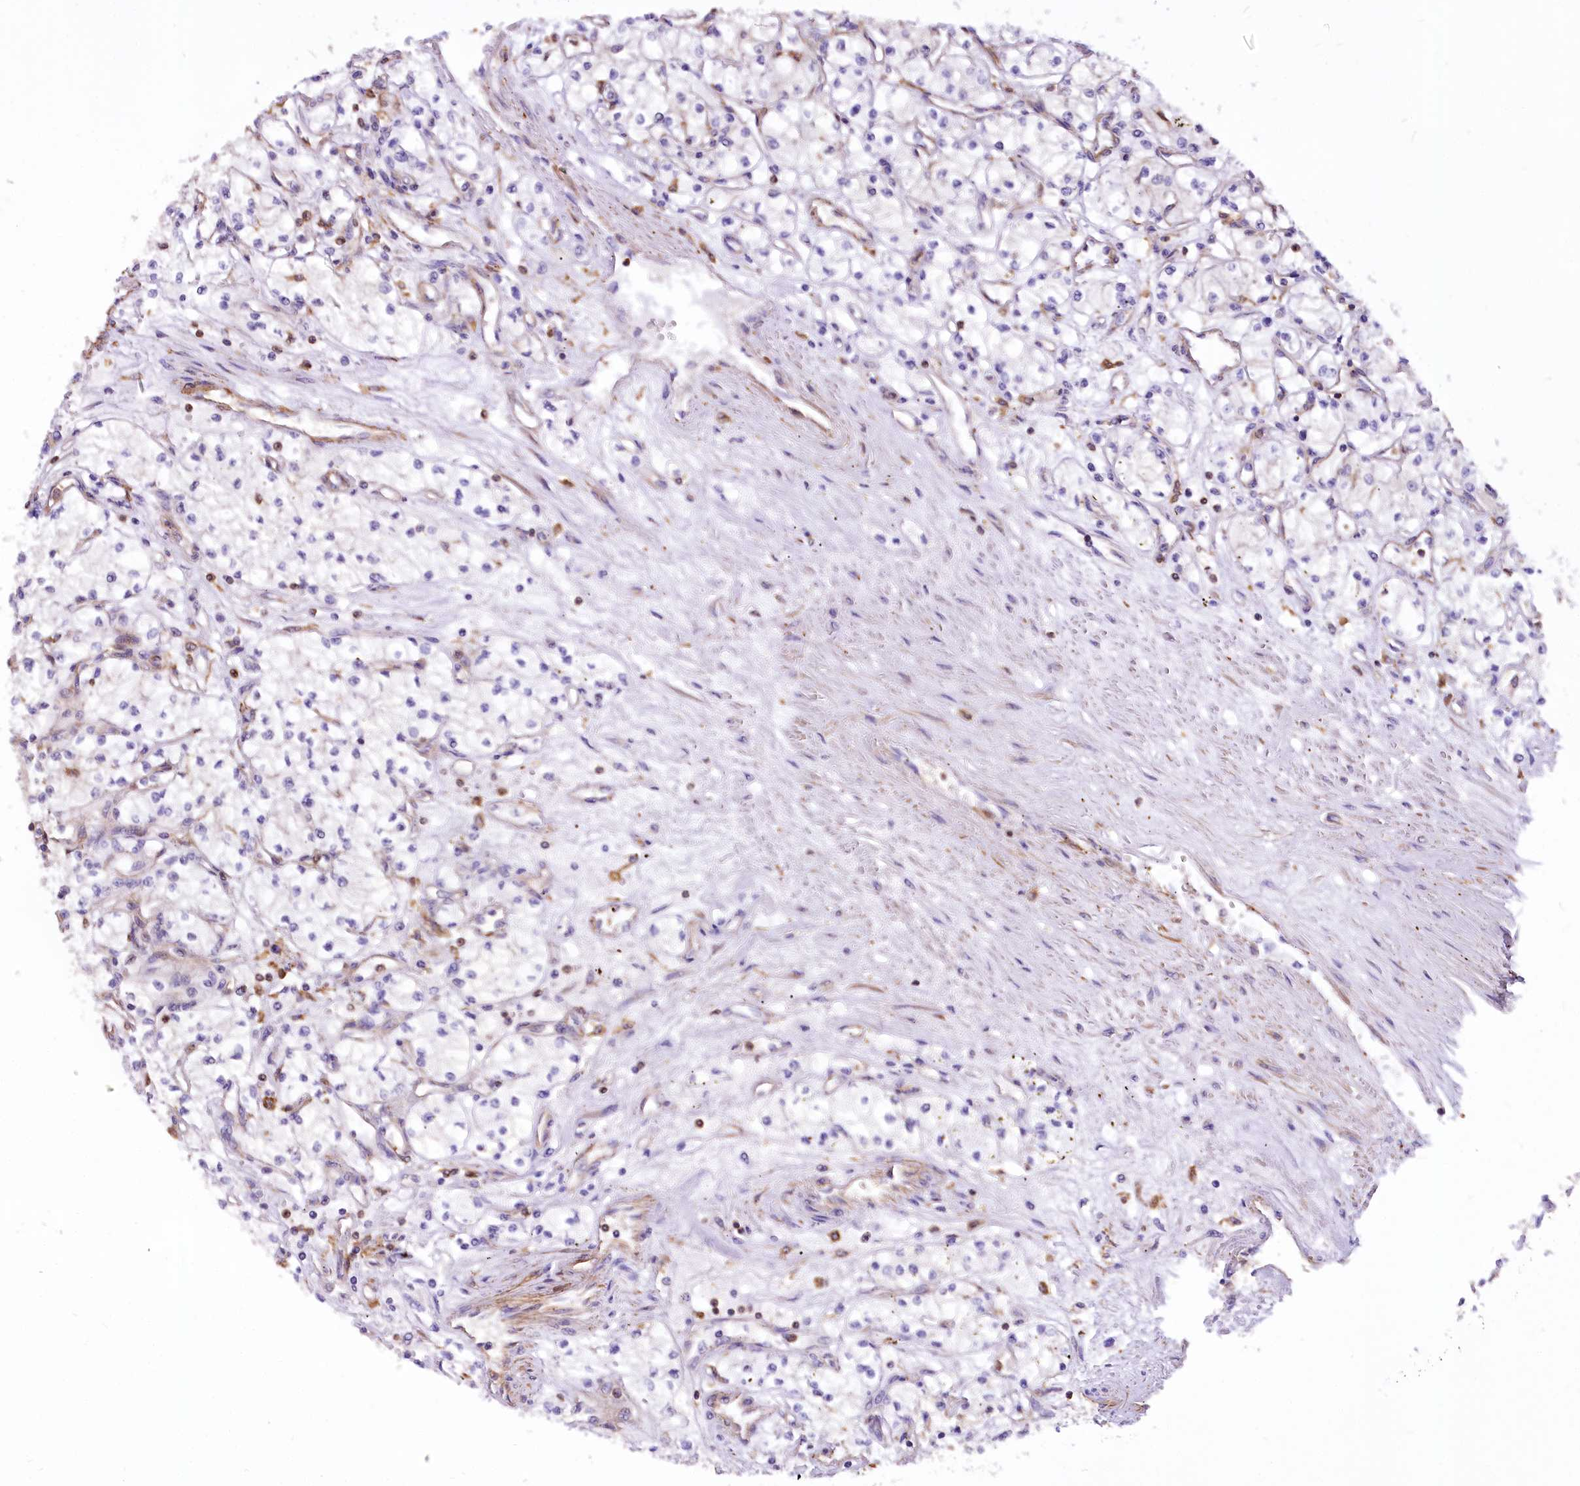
{"staining": {"intensity": "negative", "quantity": "none", "location": "none"}, "tissue": "renal cancer", "cell_type": "Tumor cells", "image_type": "cancer", "snomed": [{"axis": "morphology", "description": "Adenocarcinoma, NOS"}, {"axis": "topography", "description": "Kidney"}], "caption": "IHC image of neoplastic tissue: human renal adenocarcinoma stained with DAB (3,3'-diaminobenzidine) demonstrates no significant protein staining in tumor cells.", "gene": "DPP3", "patient": {"sex": "male", "age": 59}}